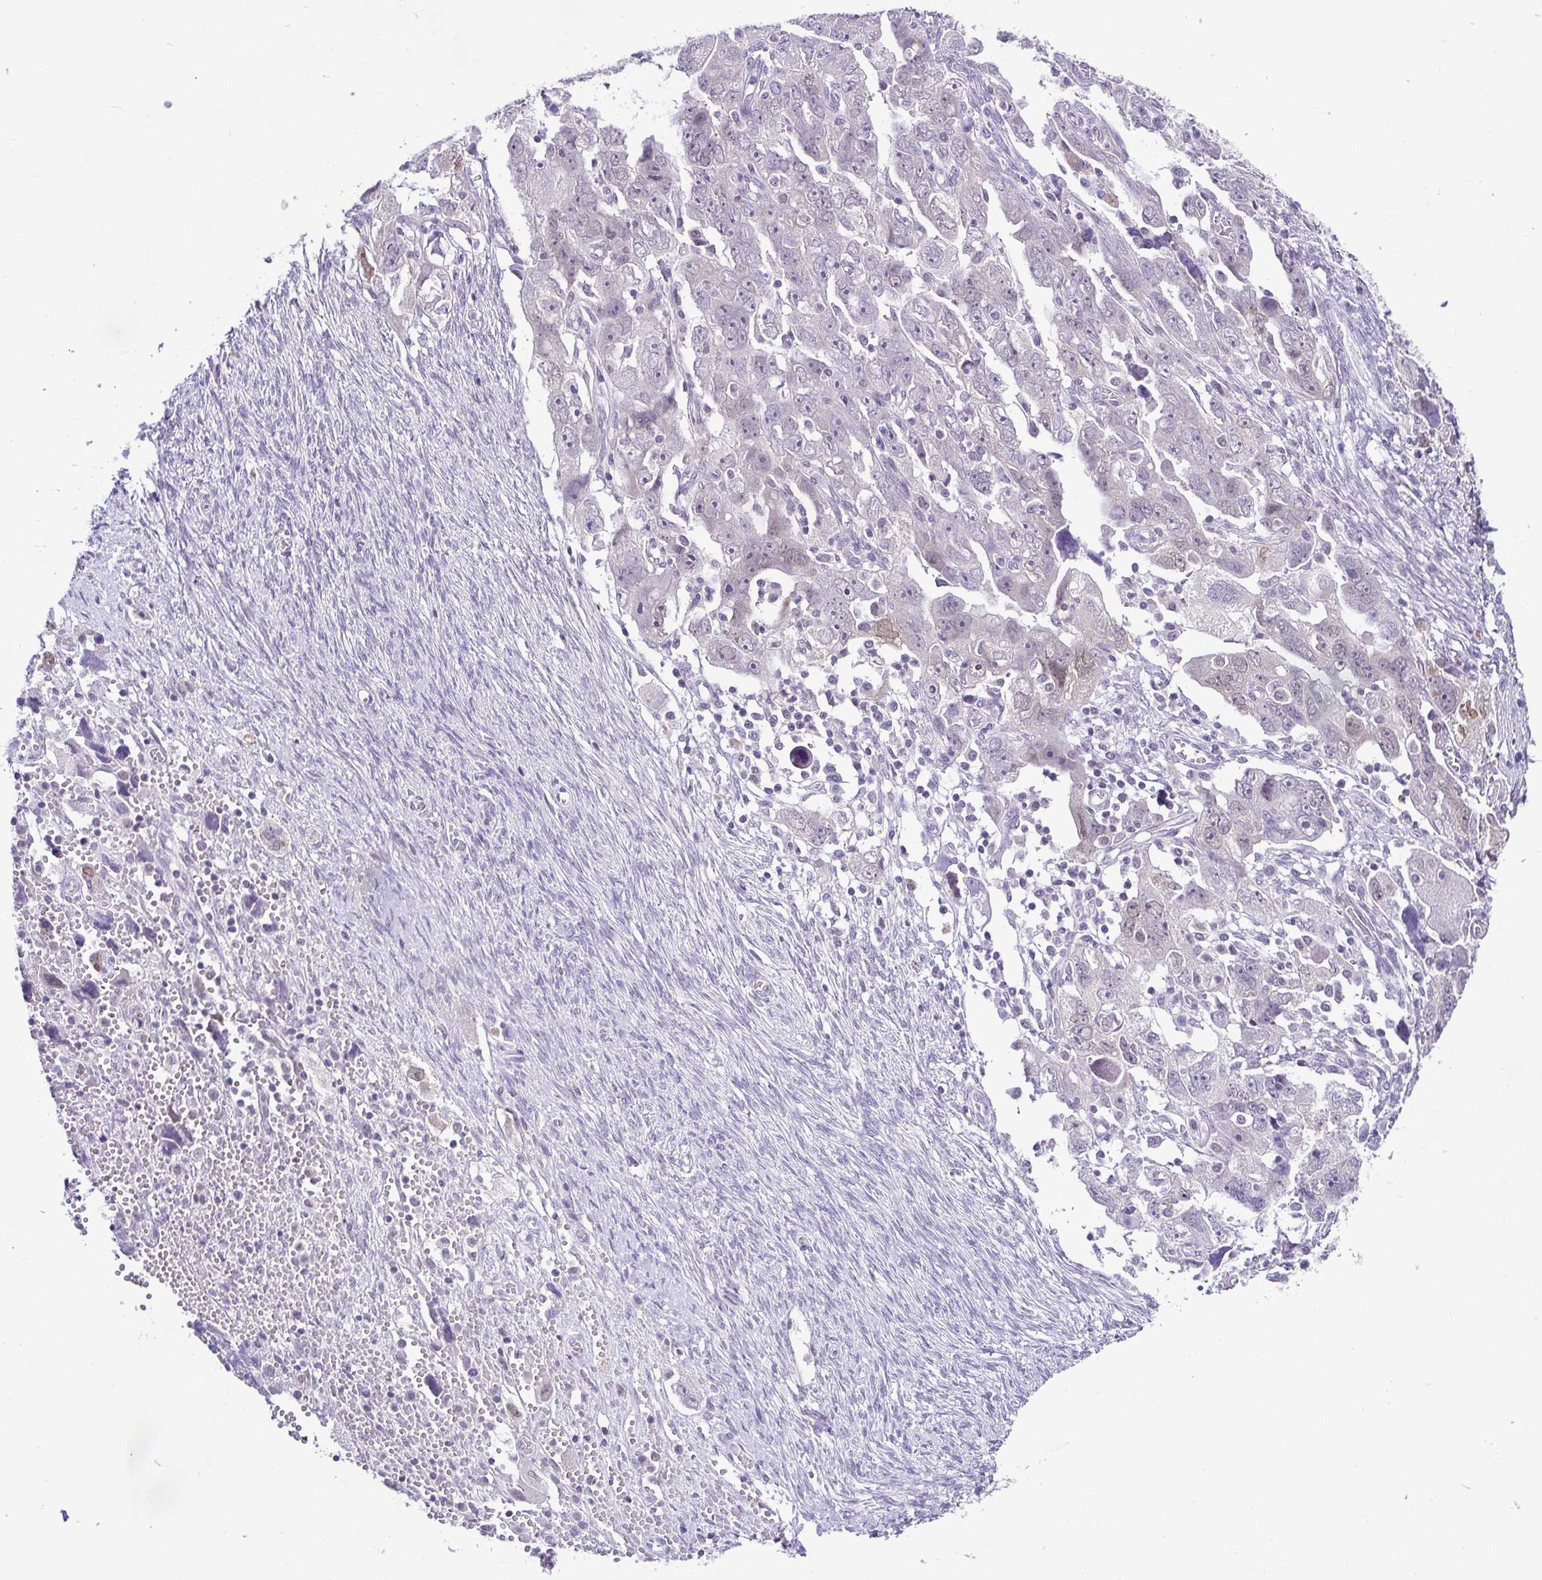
{"staining": {"intensity": "weak", "quantity": "<25%", "location": "nuclear"}, "tissue": "ovarian cancer", "cell_type": "Tumor cells", "image_type": "cancer", "snomed": [{"axis": "morphology", "description": "Carcinoma, NOS"}, {"axis": "morphology", "description": "Cystadenocarcinoma, serous, NOS"}, {"axis": "topography", "description": "Ovary"}], "caption": "IHC of carcinoma (ovarian) shows no expression in tumor cells.", "gene": "RBM3", "patient": {"sex": "female", "age": 69}}